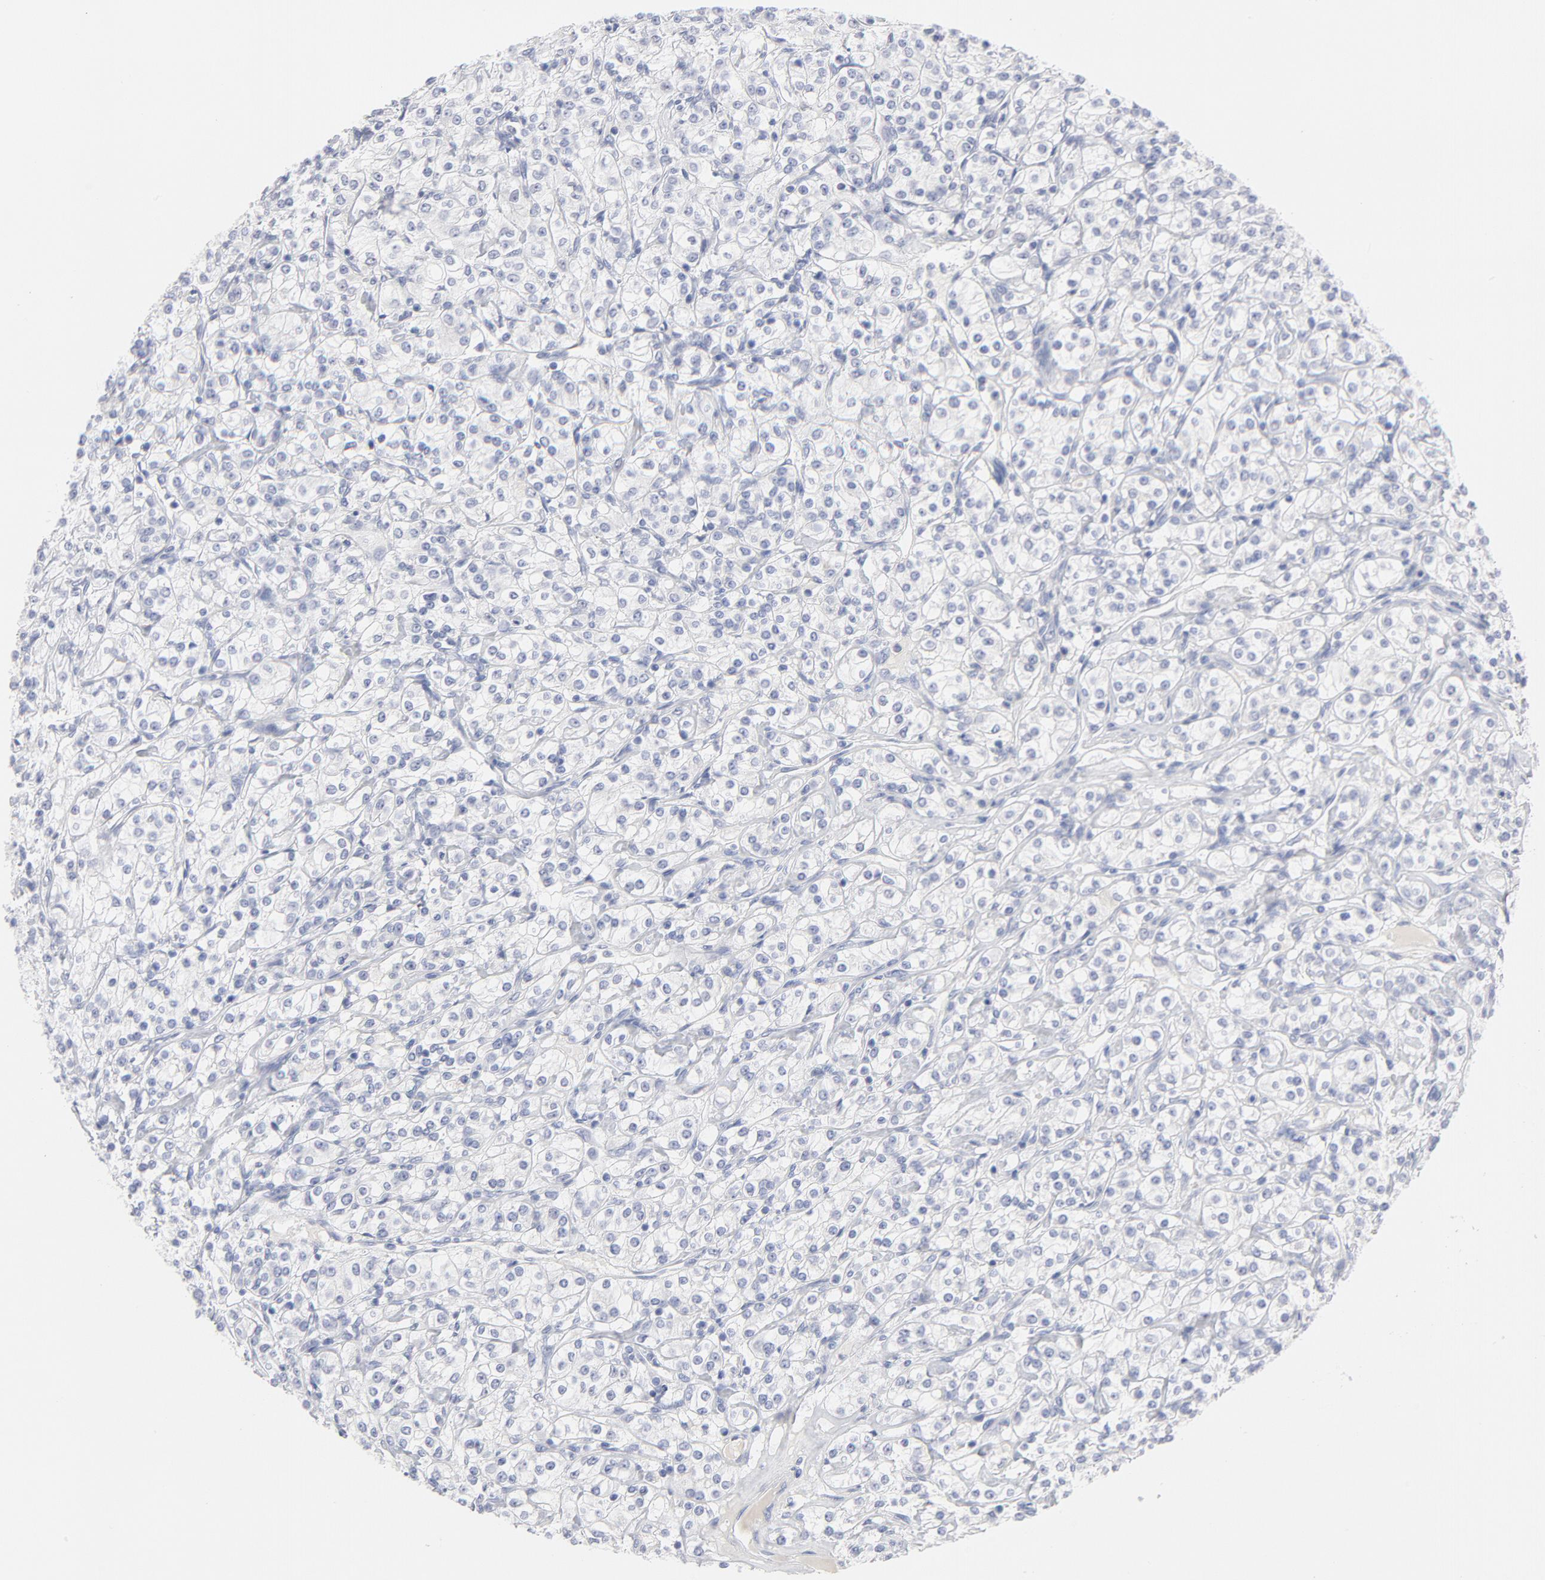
{"staining": {"intensity": "negative", "quantity": "none", "location": "none"}, "tissue": "renal cancer", "cell_type": "Tumor cells", "image_type": "cancer", "snomed": [{"axis": "morphology", "description": "Adenocarcinoma, NOS"}, {"axis": "topography", "description": "Kidney"}], "caption": "The micrograph shows no significant positivity in tumor cells of renal adenocarcinoma.", "gene": "MCM7", "patient": {"sex": "male", "age": 77}}